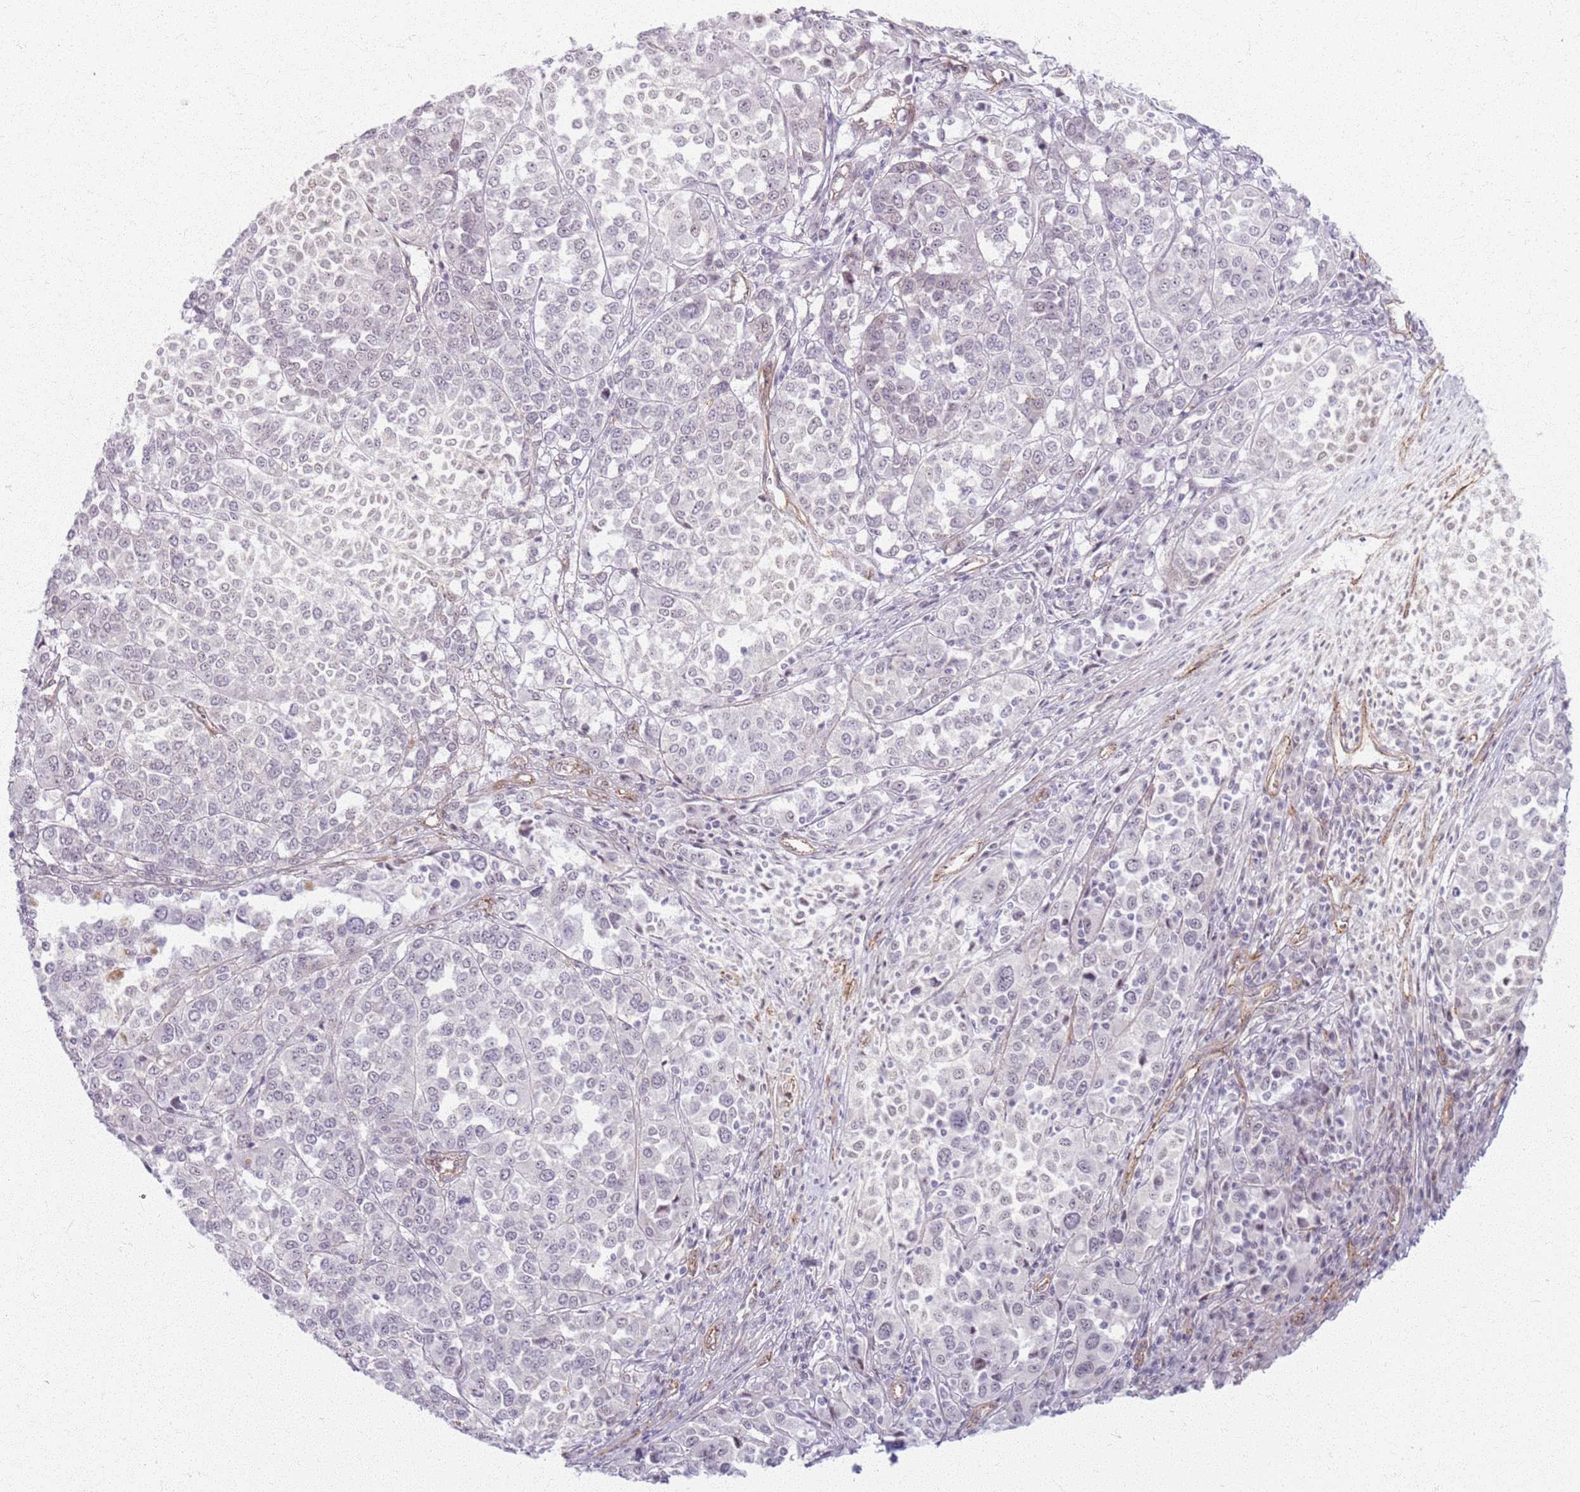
{"staining": {"intensity": "weak", "quantity": "<25%", "location": "nuclear"}, "tissue": "melanoma", "cell_type": "Tumor cells", "image_type": "cancer", "snomed": [{"axis": "morphology", "description": "Malignant melanoma, Metastatic site"}, {"axis": "topography", "description": "Lymph node"}], "caption": "Immunohistochemistry micrograph of malignant melanoma (metastatic site) stained for a protein (brown), which reveals no positivity in tumor cells. Nuclei are stained in blue.", "gene": "KCNA5", "patient": {"sex": "male", "age": 44}}